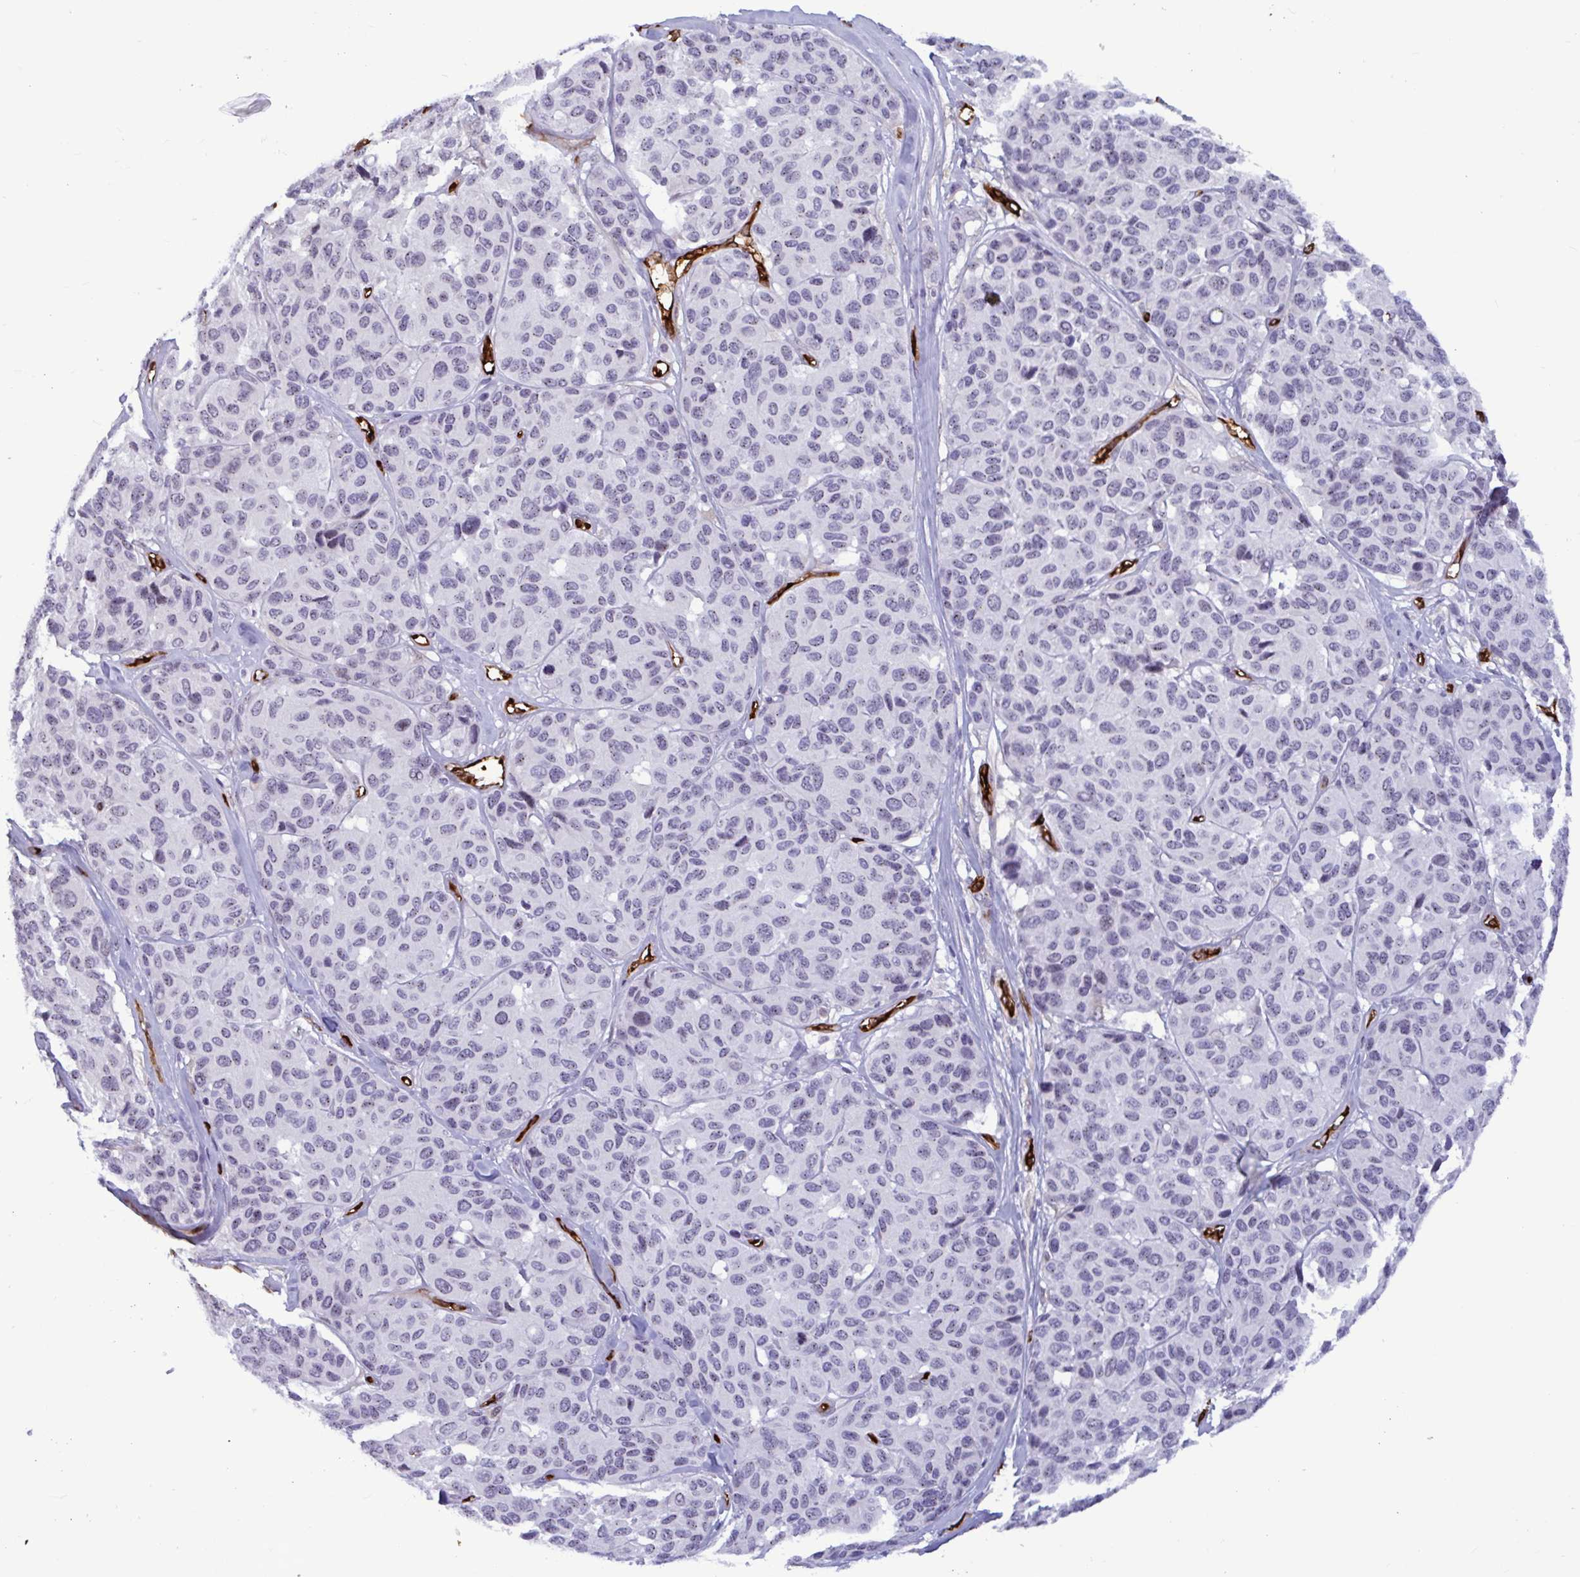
{"staining": {"intensity": "negative", "quantity": "none", "location": "none"}, "tissue": "melanoma", "cell_type": "Tumor cells", "image_type": "cancer", "snomed": [{"axis": "morphology", "description": "Malignant melanoma, NOS"}, {"axis": "topography", "description": "Skin"}], "caption": "There is no significant staining in tumor cells of melanoma. (Stains: DAB immunohistochemistry (IHC) with hematoxylin counter stain, Microscopy: brightfield microscopy at high magnification).", "gene": "EML1", "patient": {"sex": "female", "age": 66}}